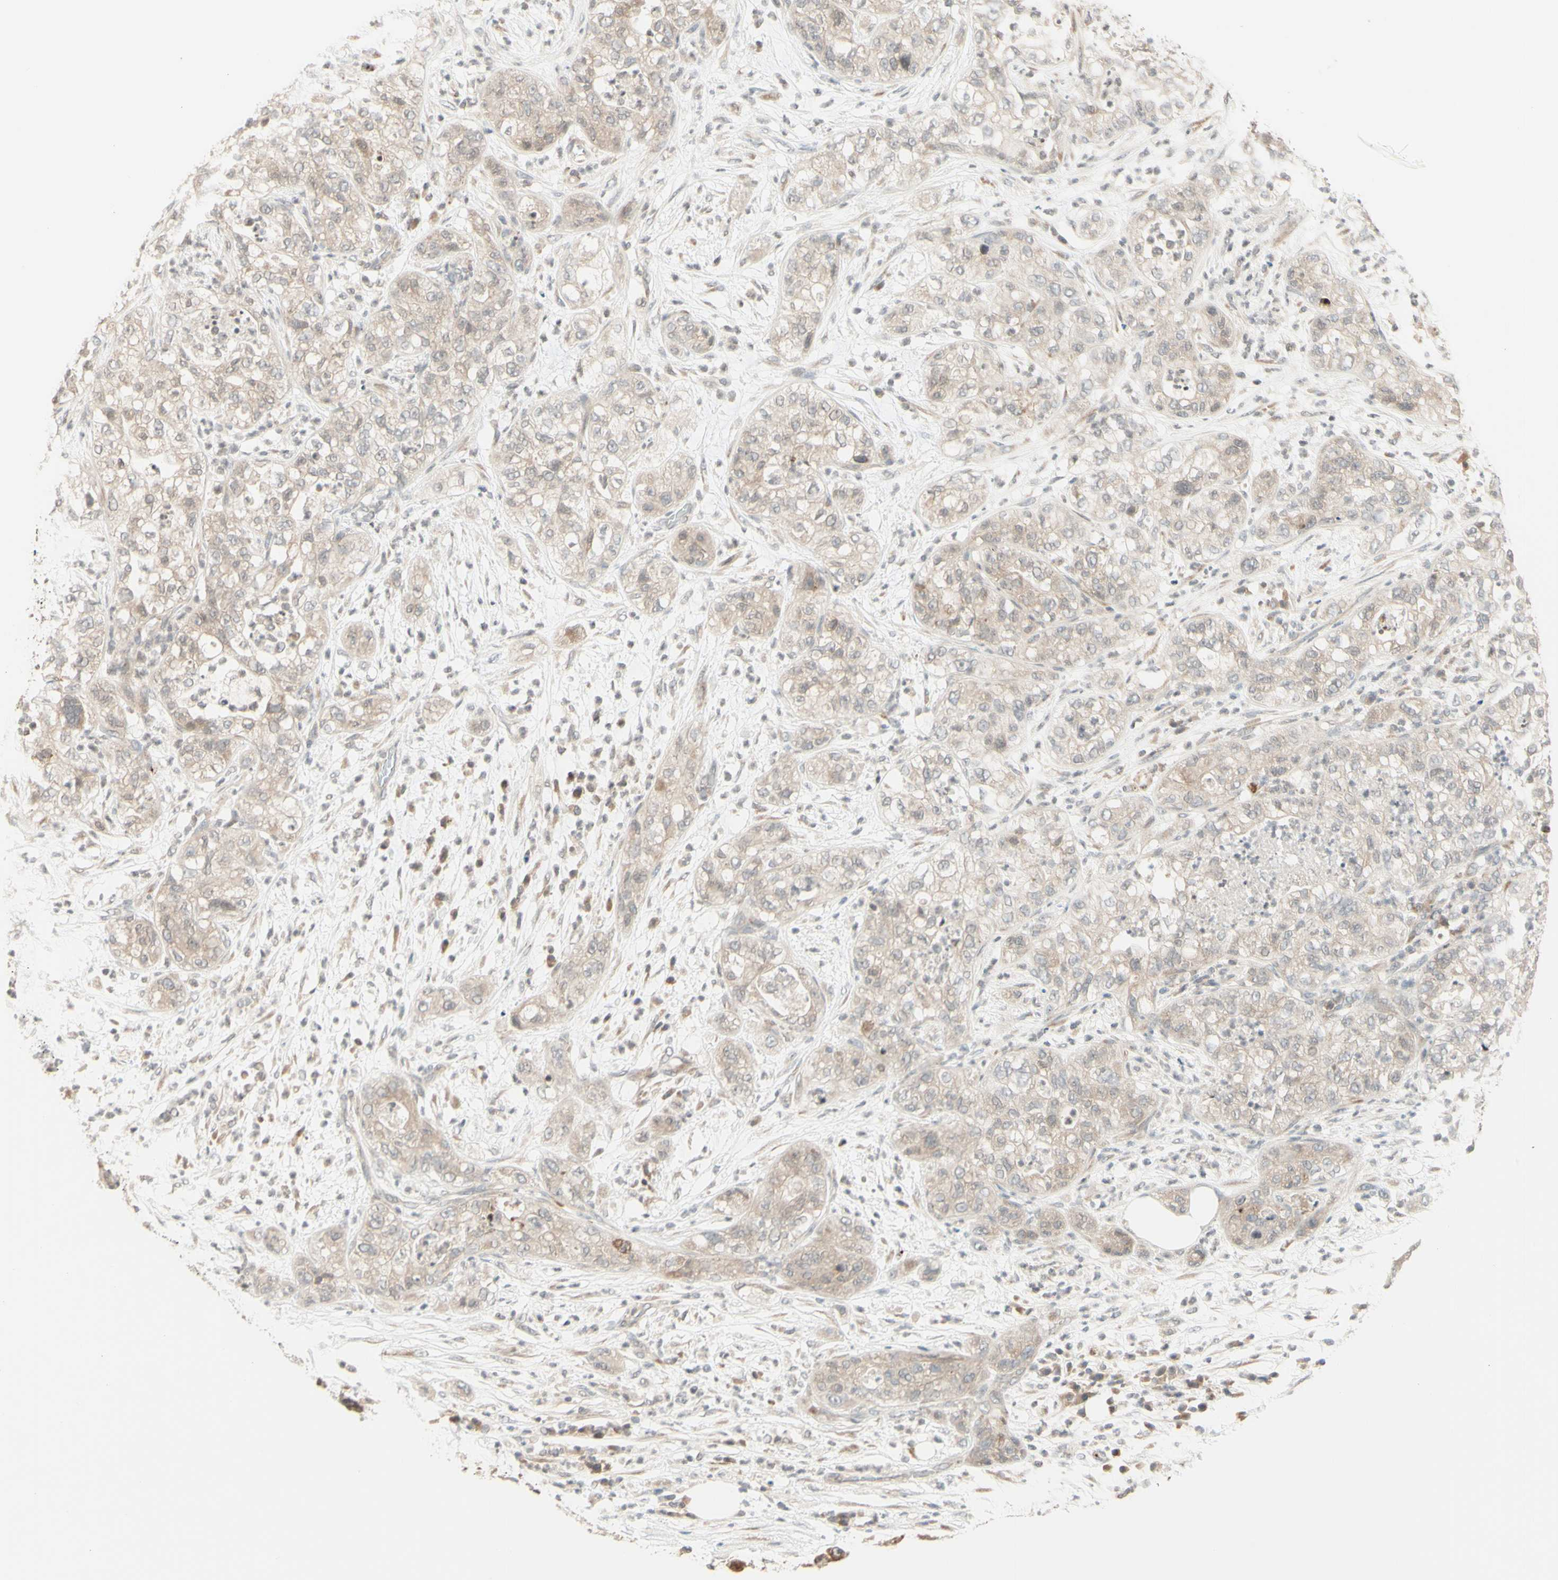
{"staining": {"intensity": "weak", "quantity": ">75%", "location": "cytoplasmic/membranous"}, "tissue": "pancreatic cancer", "cell_type": "Tumor cells", "image_type": "cancer", "snomed": [{"axis": "morphology", "description": "Adenocarcinoma, NOS"}, {"axis": "topography", "description": "Pancreas"}], "caption": "There is low levels of weak cytoplasmic/membranous expression in tumor cells of adenocarcinoma (pancreatic), as demonstrated by immunohistochemical staining (brown color).", "gene": "ZW10", "patient": {"sex": "female", "age": 78}}